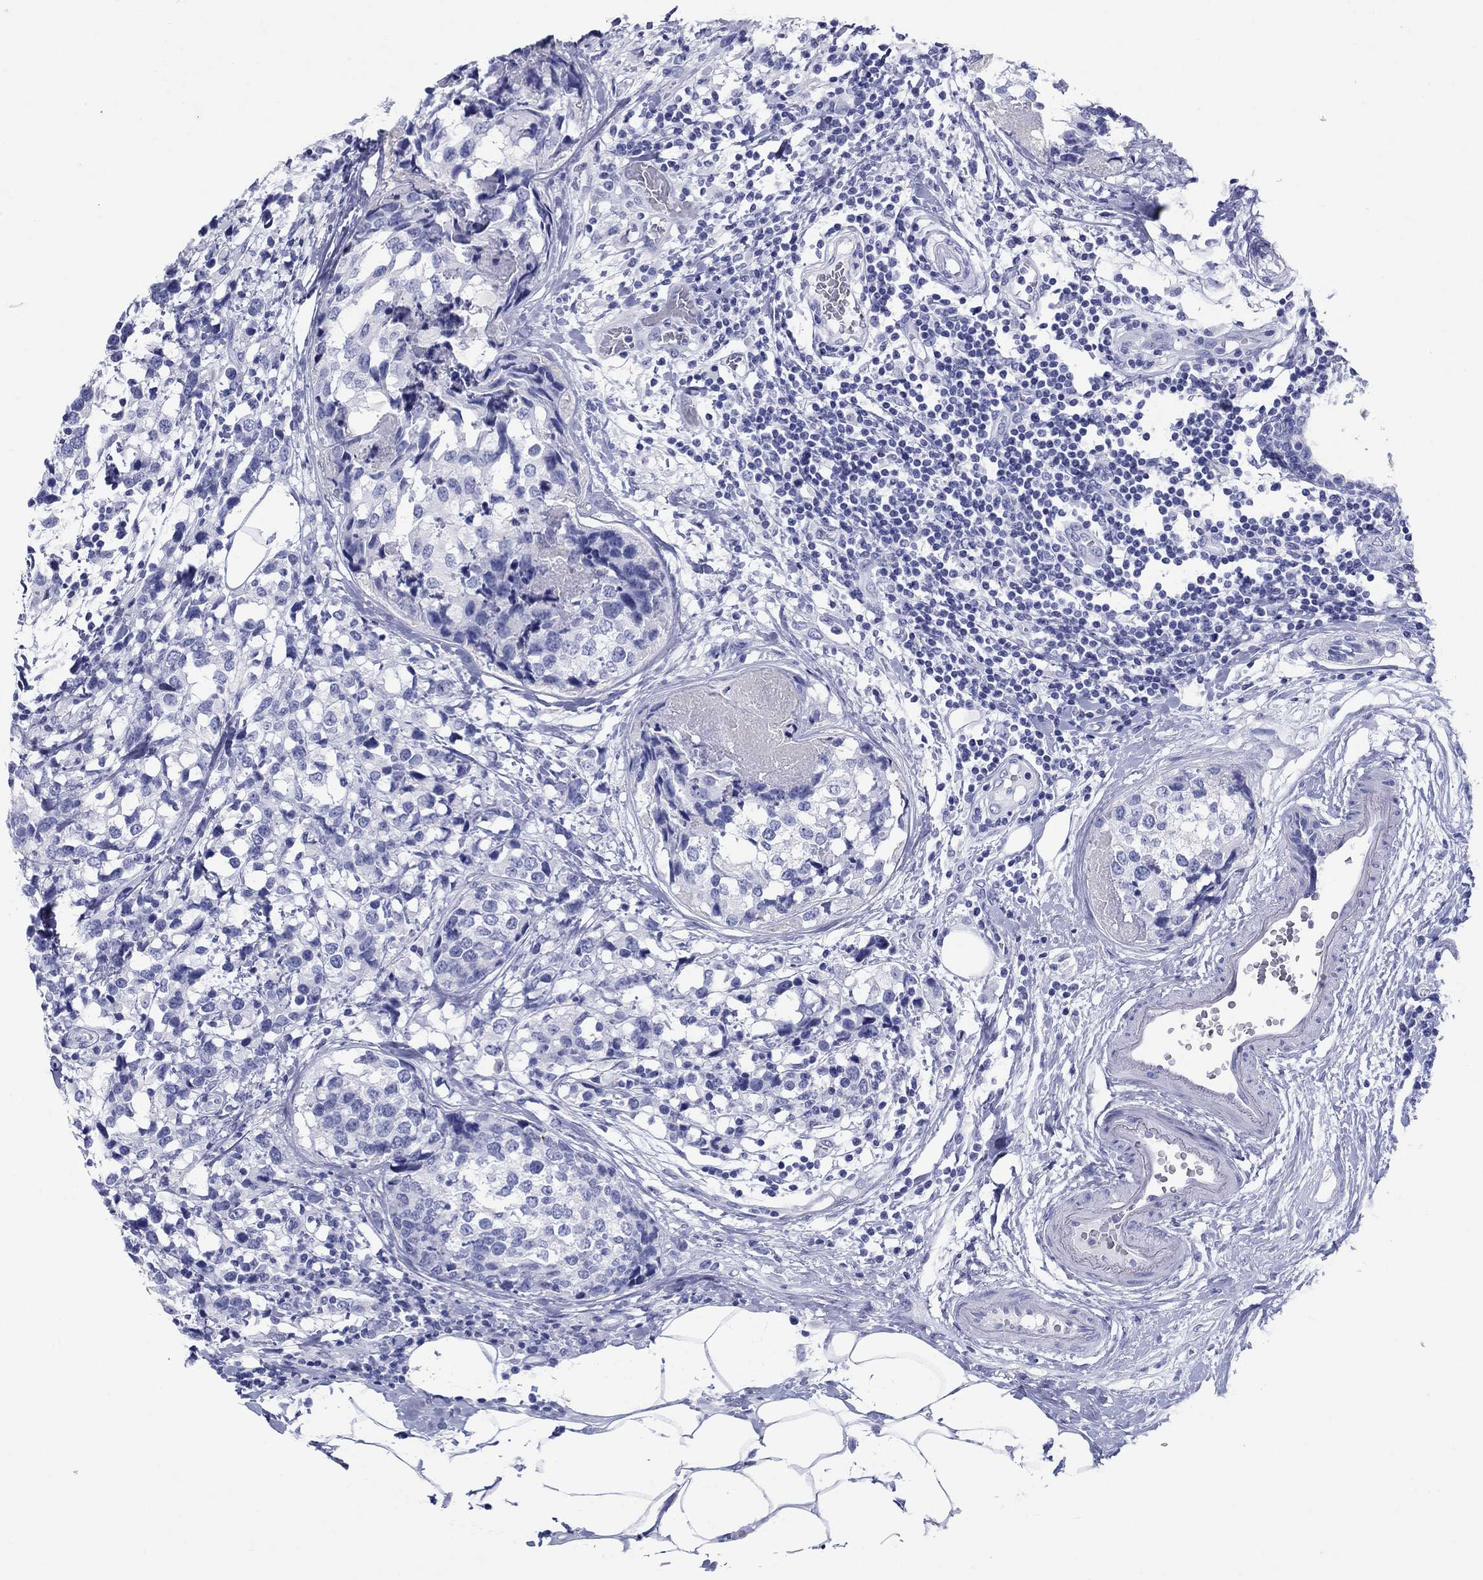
{"staining": {"intensity": "negative", "quantity": "none", "location": "none"}, "tissue": "breast cancer", "cell_type": "Tumor cells", "image_type": "cancer", "snomed": [{"axis": "morphology", "description": "Lobular carcinoma"}, {"axis": "topography", "description": "Breast"}], "caption": "Human breast cancer stained for a protein using IHC shows no staining in tumor cells.", "gene": "ATP4A", "patient": {"sex": "female", "age": 59}}